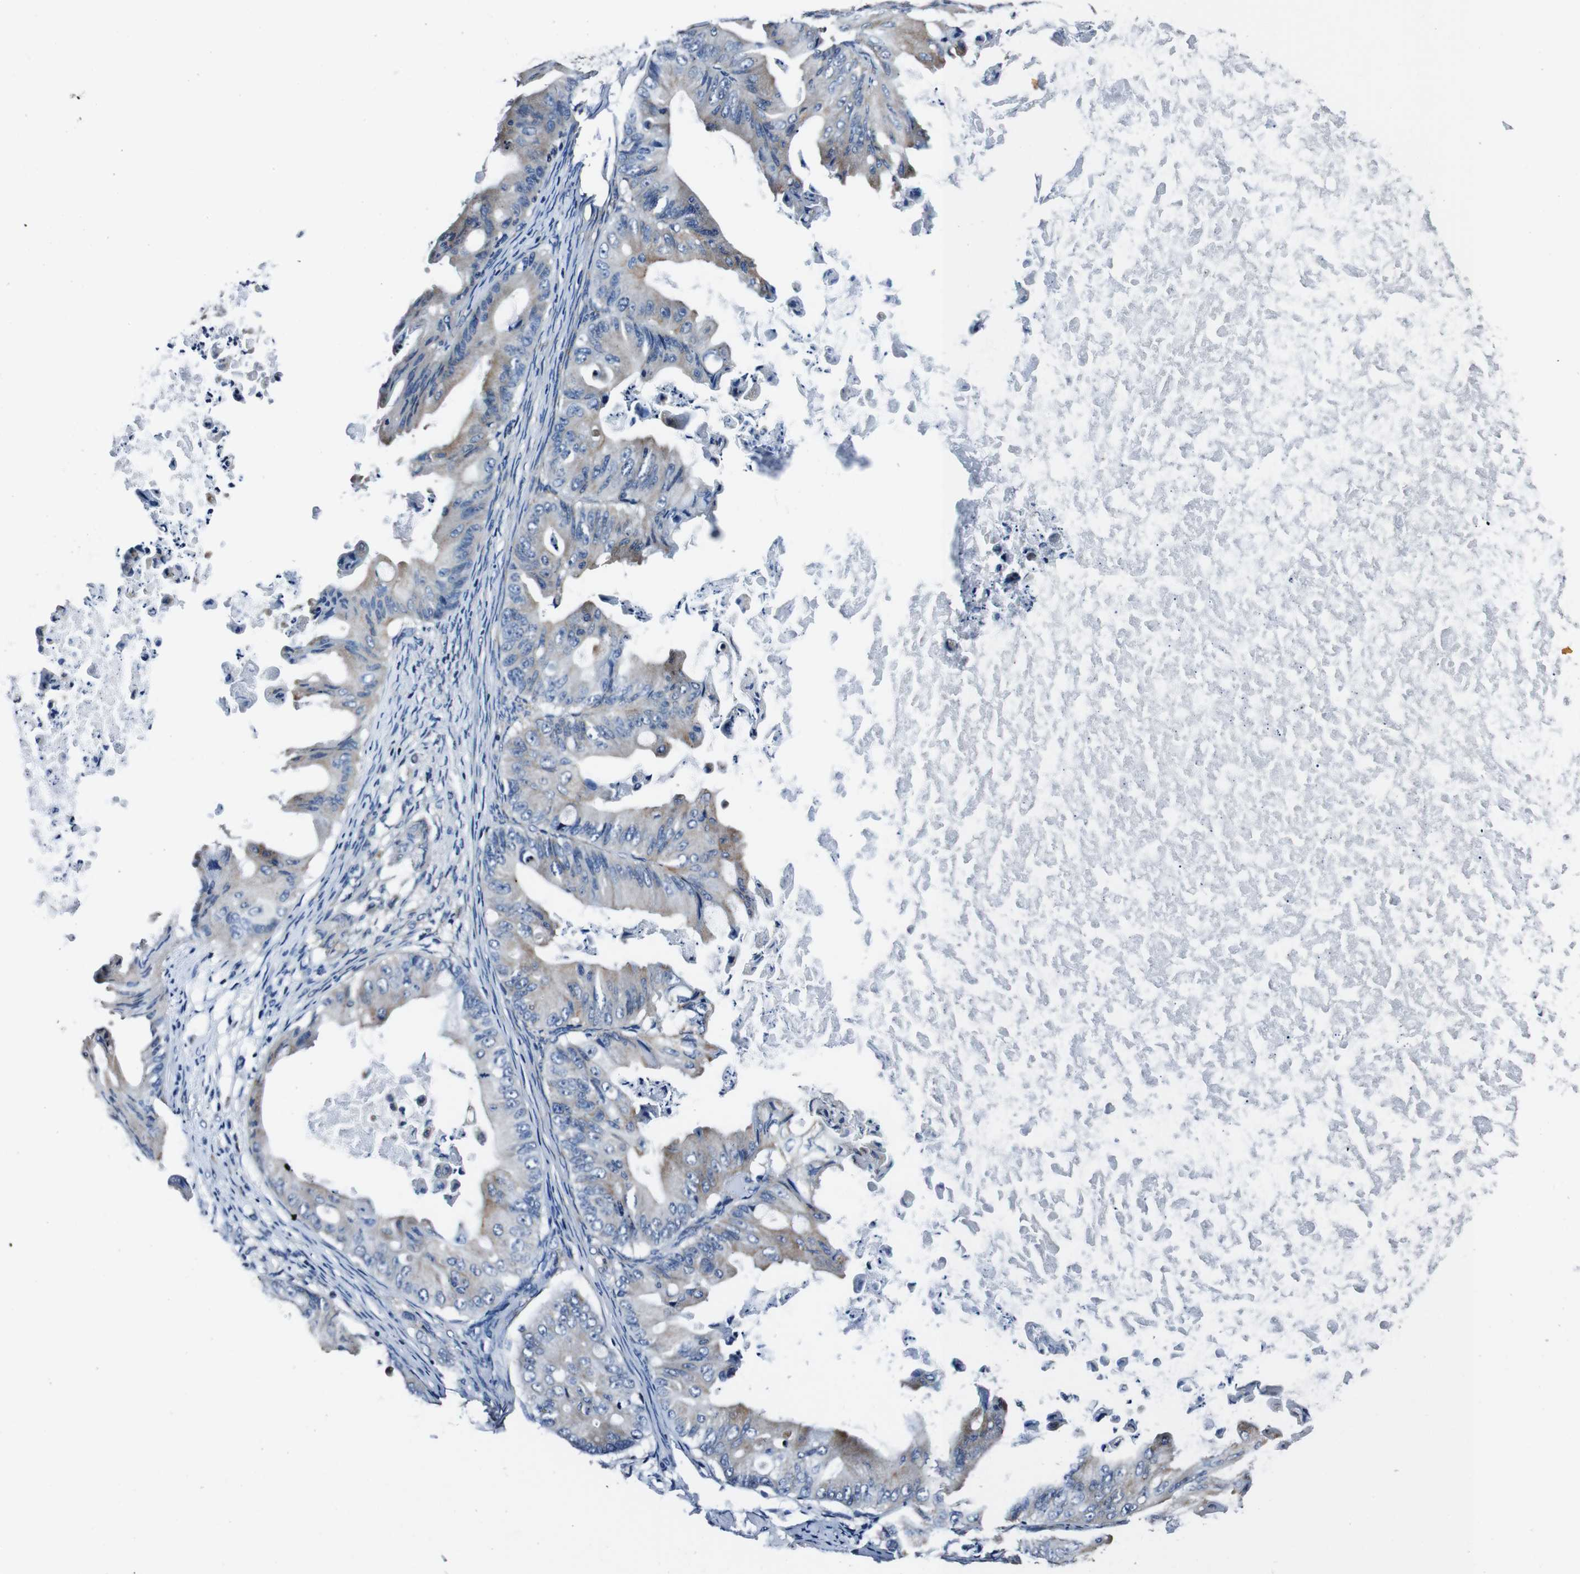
{"staining": {"intensity": "moderate", "quantity": "<25%", "location": "cytoplasmic/membranous"}, "tissue": "ovarian cancer", "cell_type": "Tumor cells", "image_type": "cancer", "snomed": [{"axis": "morphology", "description": "Cystadenocarcinoma, mucinous, NOS"}, {"axis": "topography", "description": "Ovary"}], "caption": "The histopathology image shows immunohistochemical staining of mucinous cystadenocarcinoma (ovarian). There is moderate cytoplasmic/membranous staining is identified in about <25% of tumor cells. Using DAB (3,3'-diaminobenzidine) (brown) and hematoxylin (blue) stains, captured at high magnification using brightfield microscopy.", "gene": "HK1", "patient": {"sex": "female", "age": 37}}